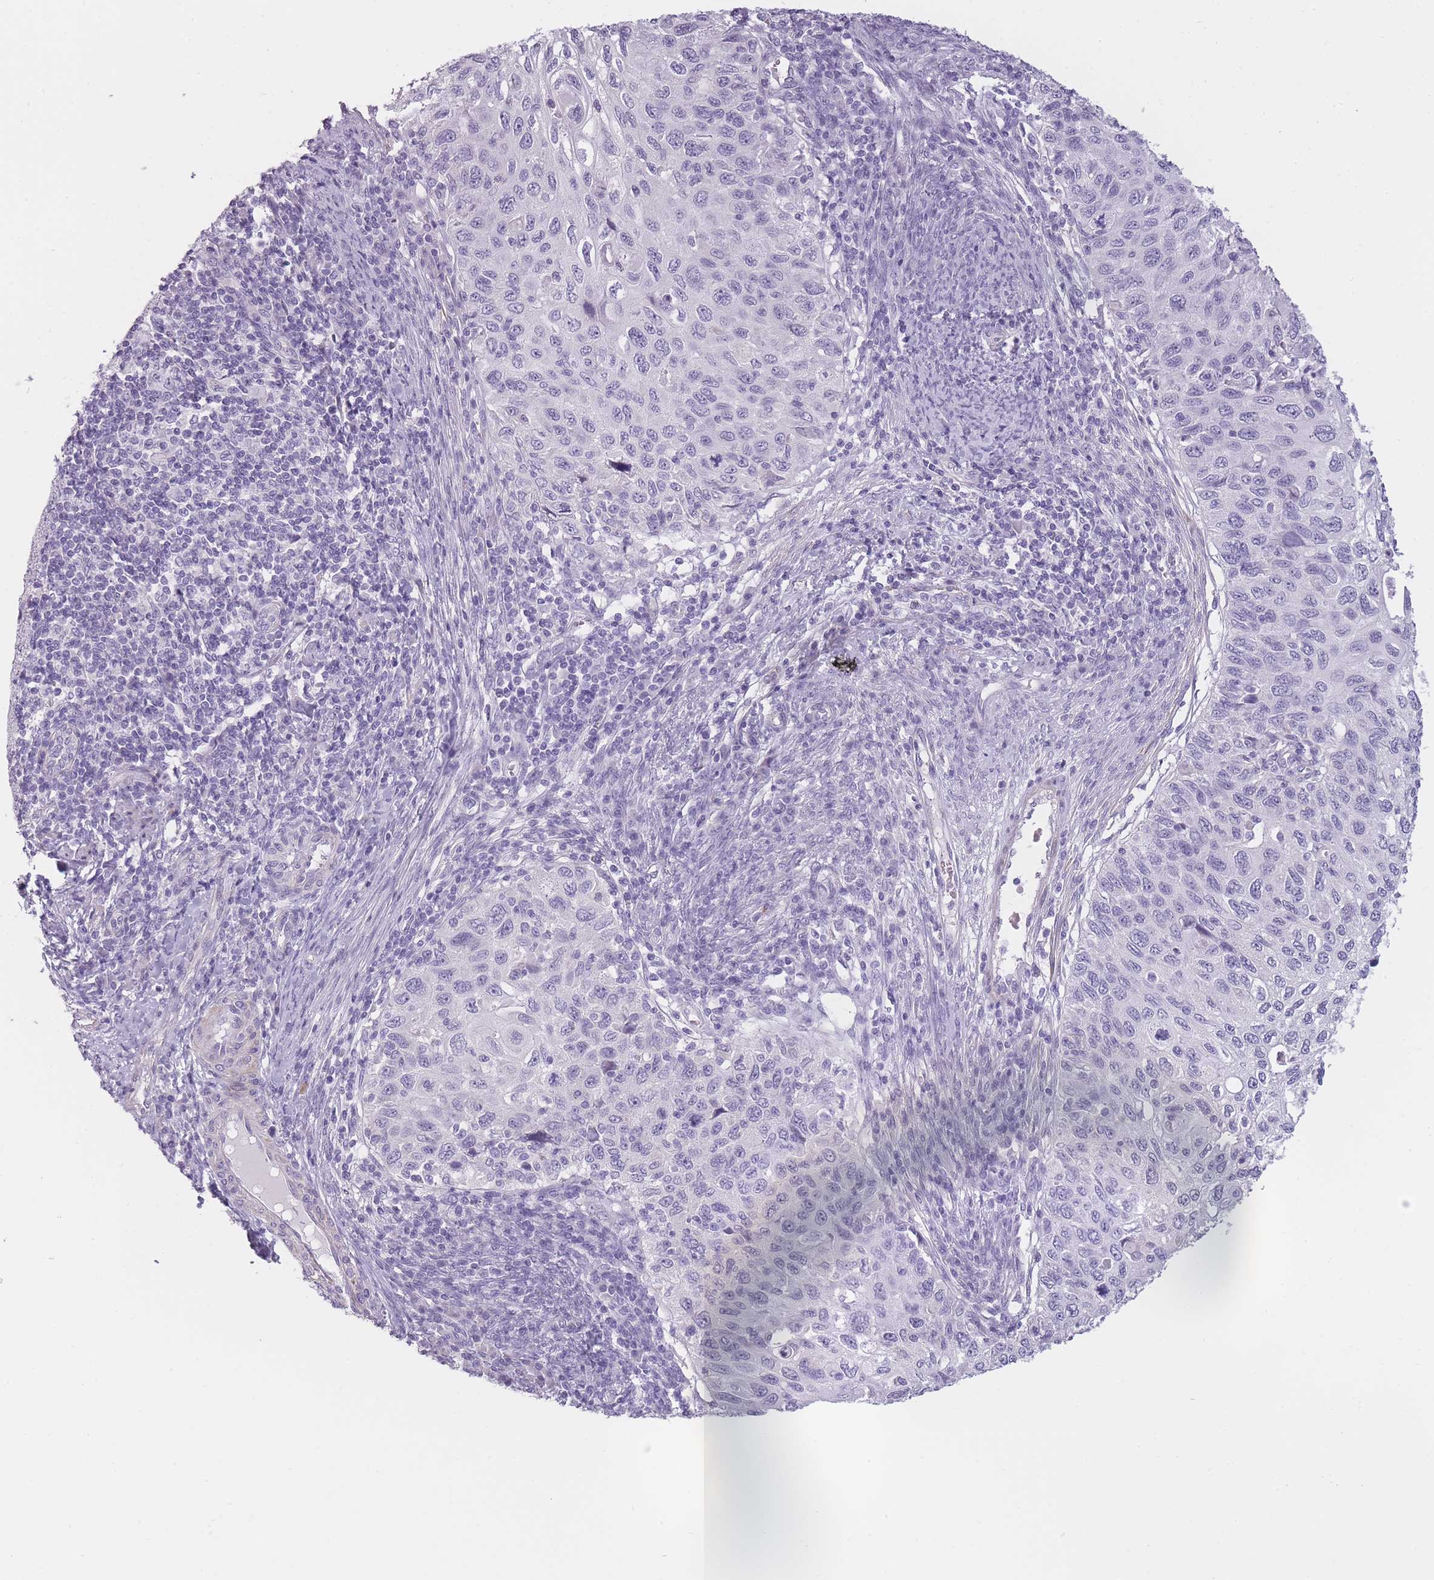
{"staining": {"intensity": "negative", "quantity": "none", "location": "none"}, "tissue": "cervical cancer", "cell_type": "Tumor cells", "image_type": "cancer", "snomed": [{"axis": "morphology", "description": "Squamous cell carcinoma, NOS"}, {"axis": "topography", "description": "Cervix"}], "caption": "Tumor cells show no significant expression in cervical cancer.", "gene": "TMEM236", "patient": {"sex": "female", "age": 70}}